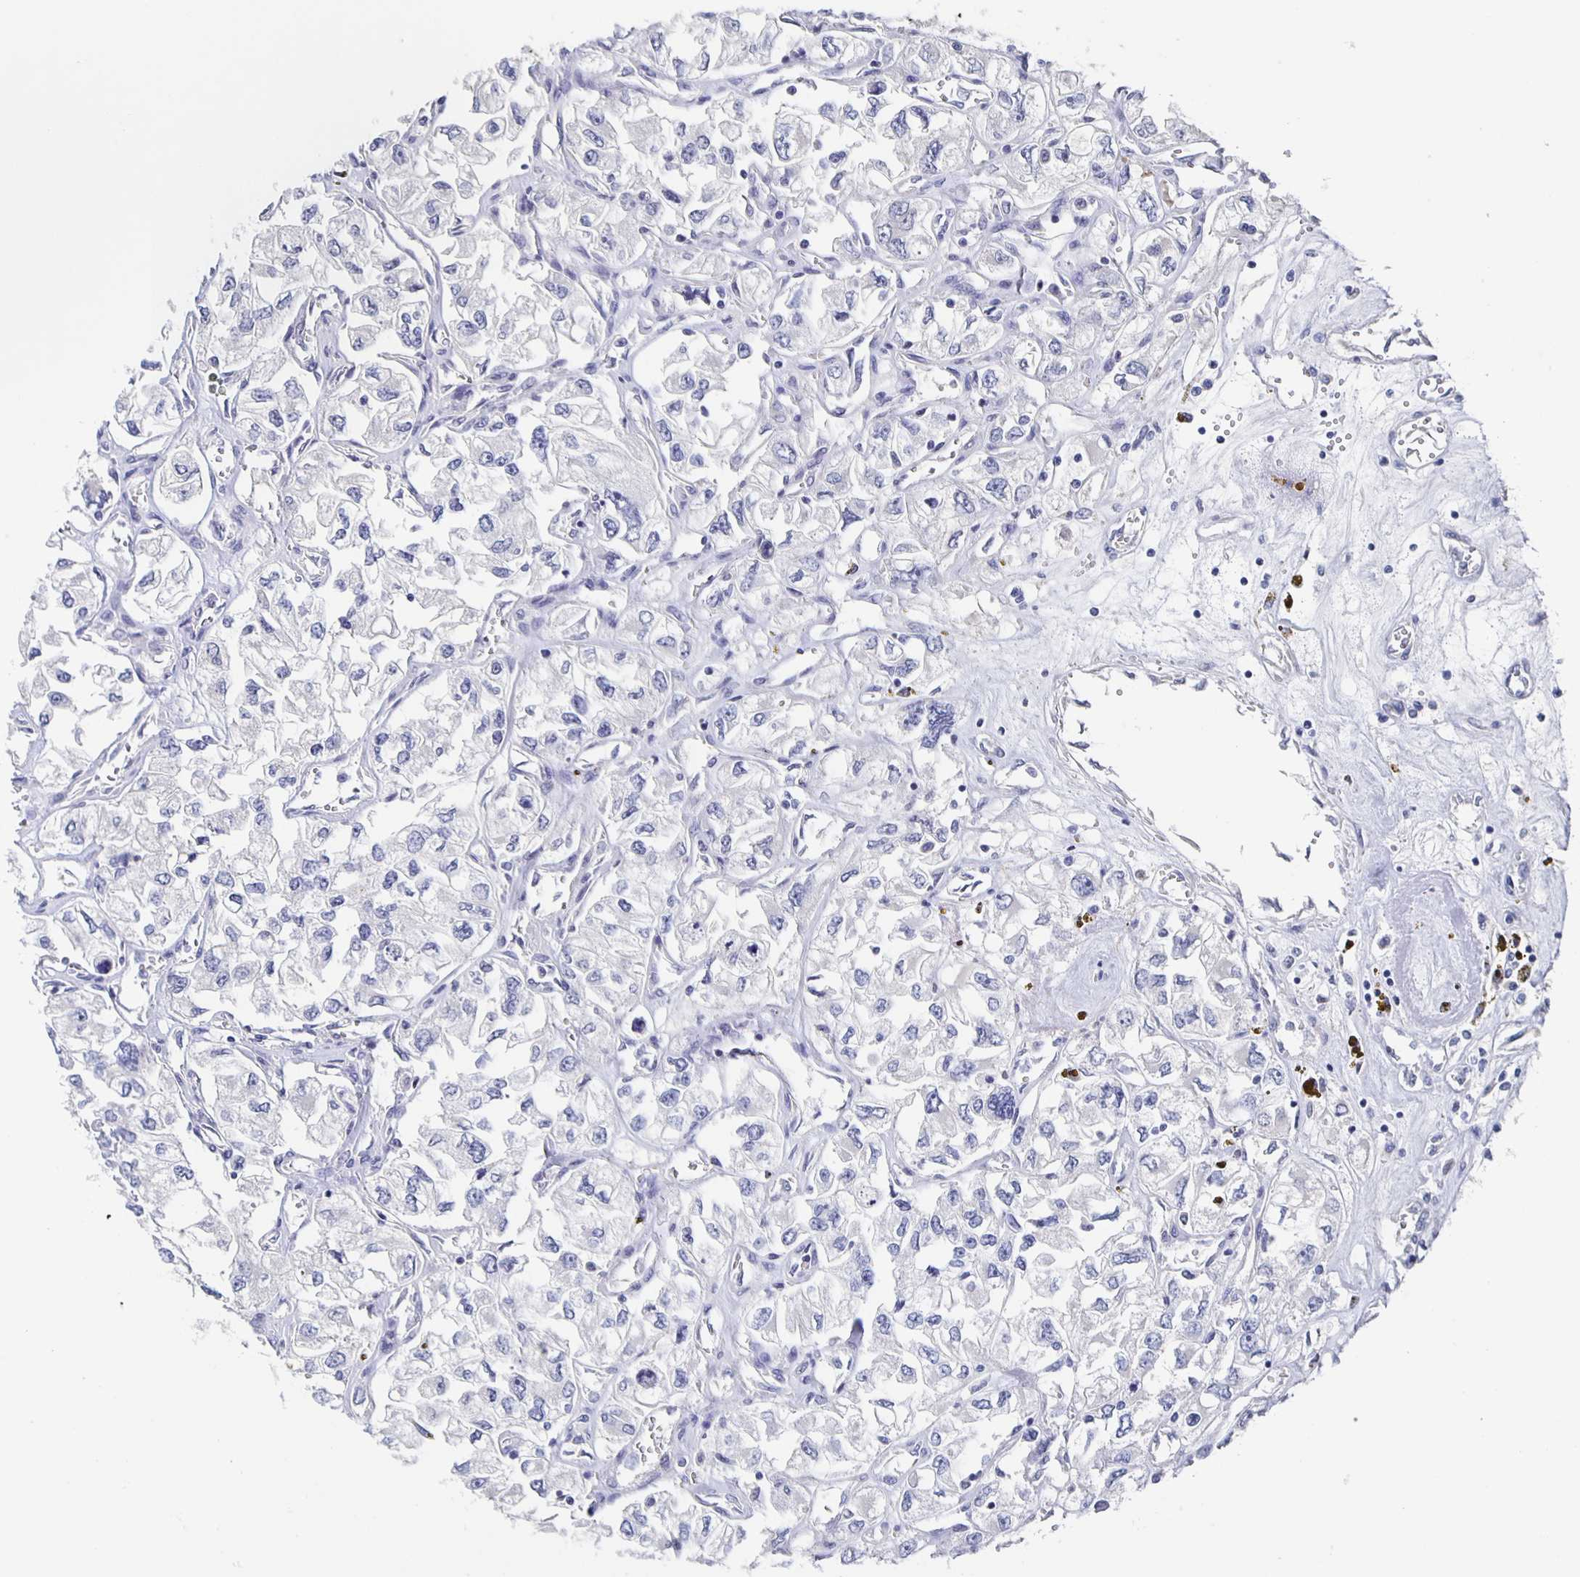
{"staining": {"intensity": "negative", "quantity": "none", "location": "none"}, "tissue": "renal cancer", "cell_type": "Tumor cells", "image_type": "cancer", "snomed": [{"axis": "morphology", "description": "Adenocarcinoma, NOS"}, {"axis": "topography", "description": "Kidney"}], "caption": "A histopathology image of human renal cancer is negative for staining in tumor cells.", "gene": "CACNA2D2", "patient": {"sex": "female", "age": 59}}